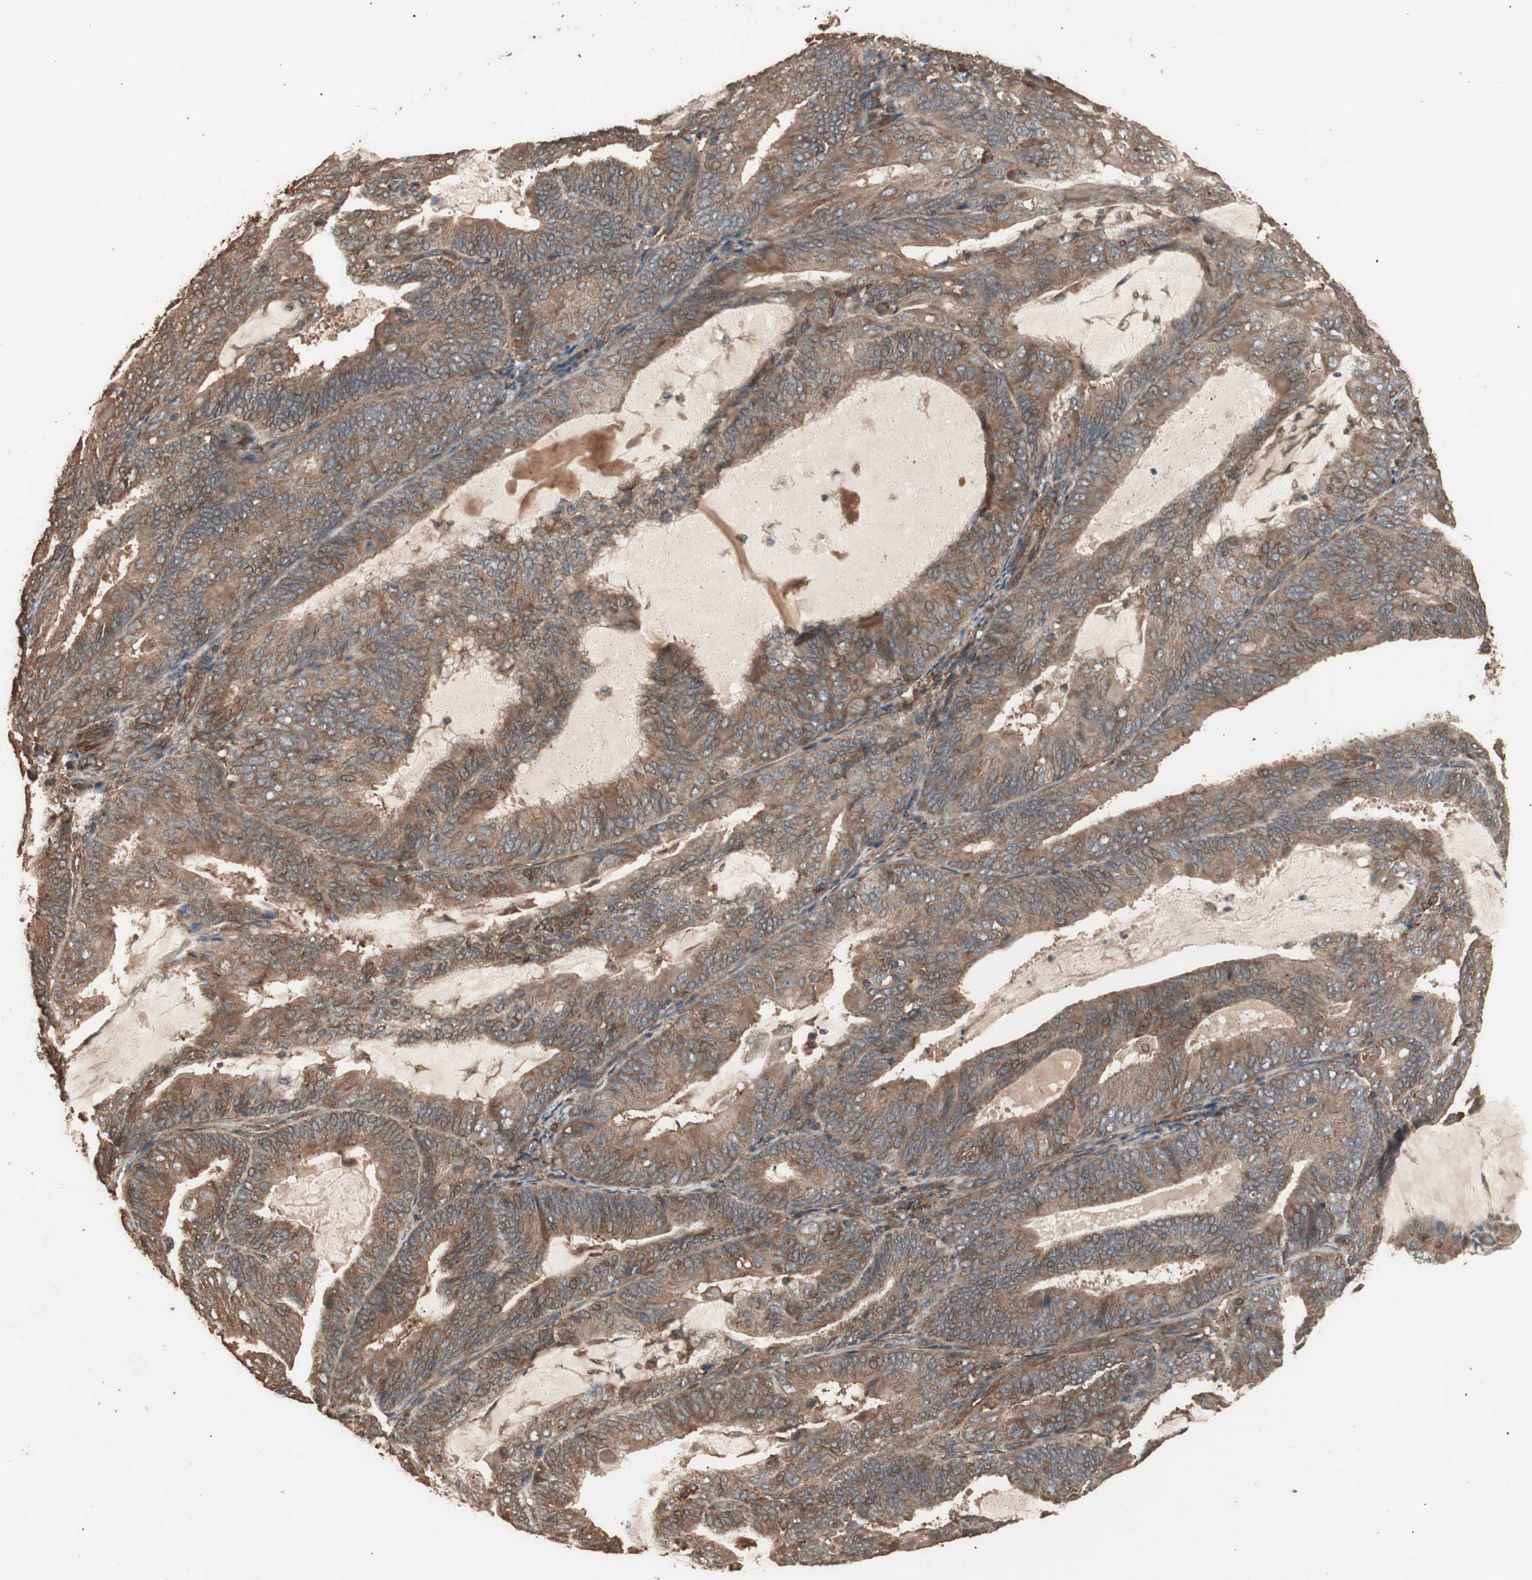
{"staining": {"intensity": "moderate", "quantity": ">75%", "location": "cytoplasmic/membranous"}, "tissue": "endometrial cancer", "cell_type": "Tumor cells", "image_type": "cancer", "snomed": [{"axis": "morphology", "description": "Adenocarcinoma, NOS"}, {"axis": "topography", "description": "Endometrium"}], "caption": "Adenocarcinoma (endometrial) stained for a protein shows moderate cytoplasmic/membranous positivity in tumor cells.", "gene": "CCN4", "patient": {"sex": "female", "age": 81}}